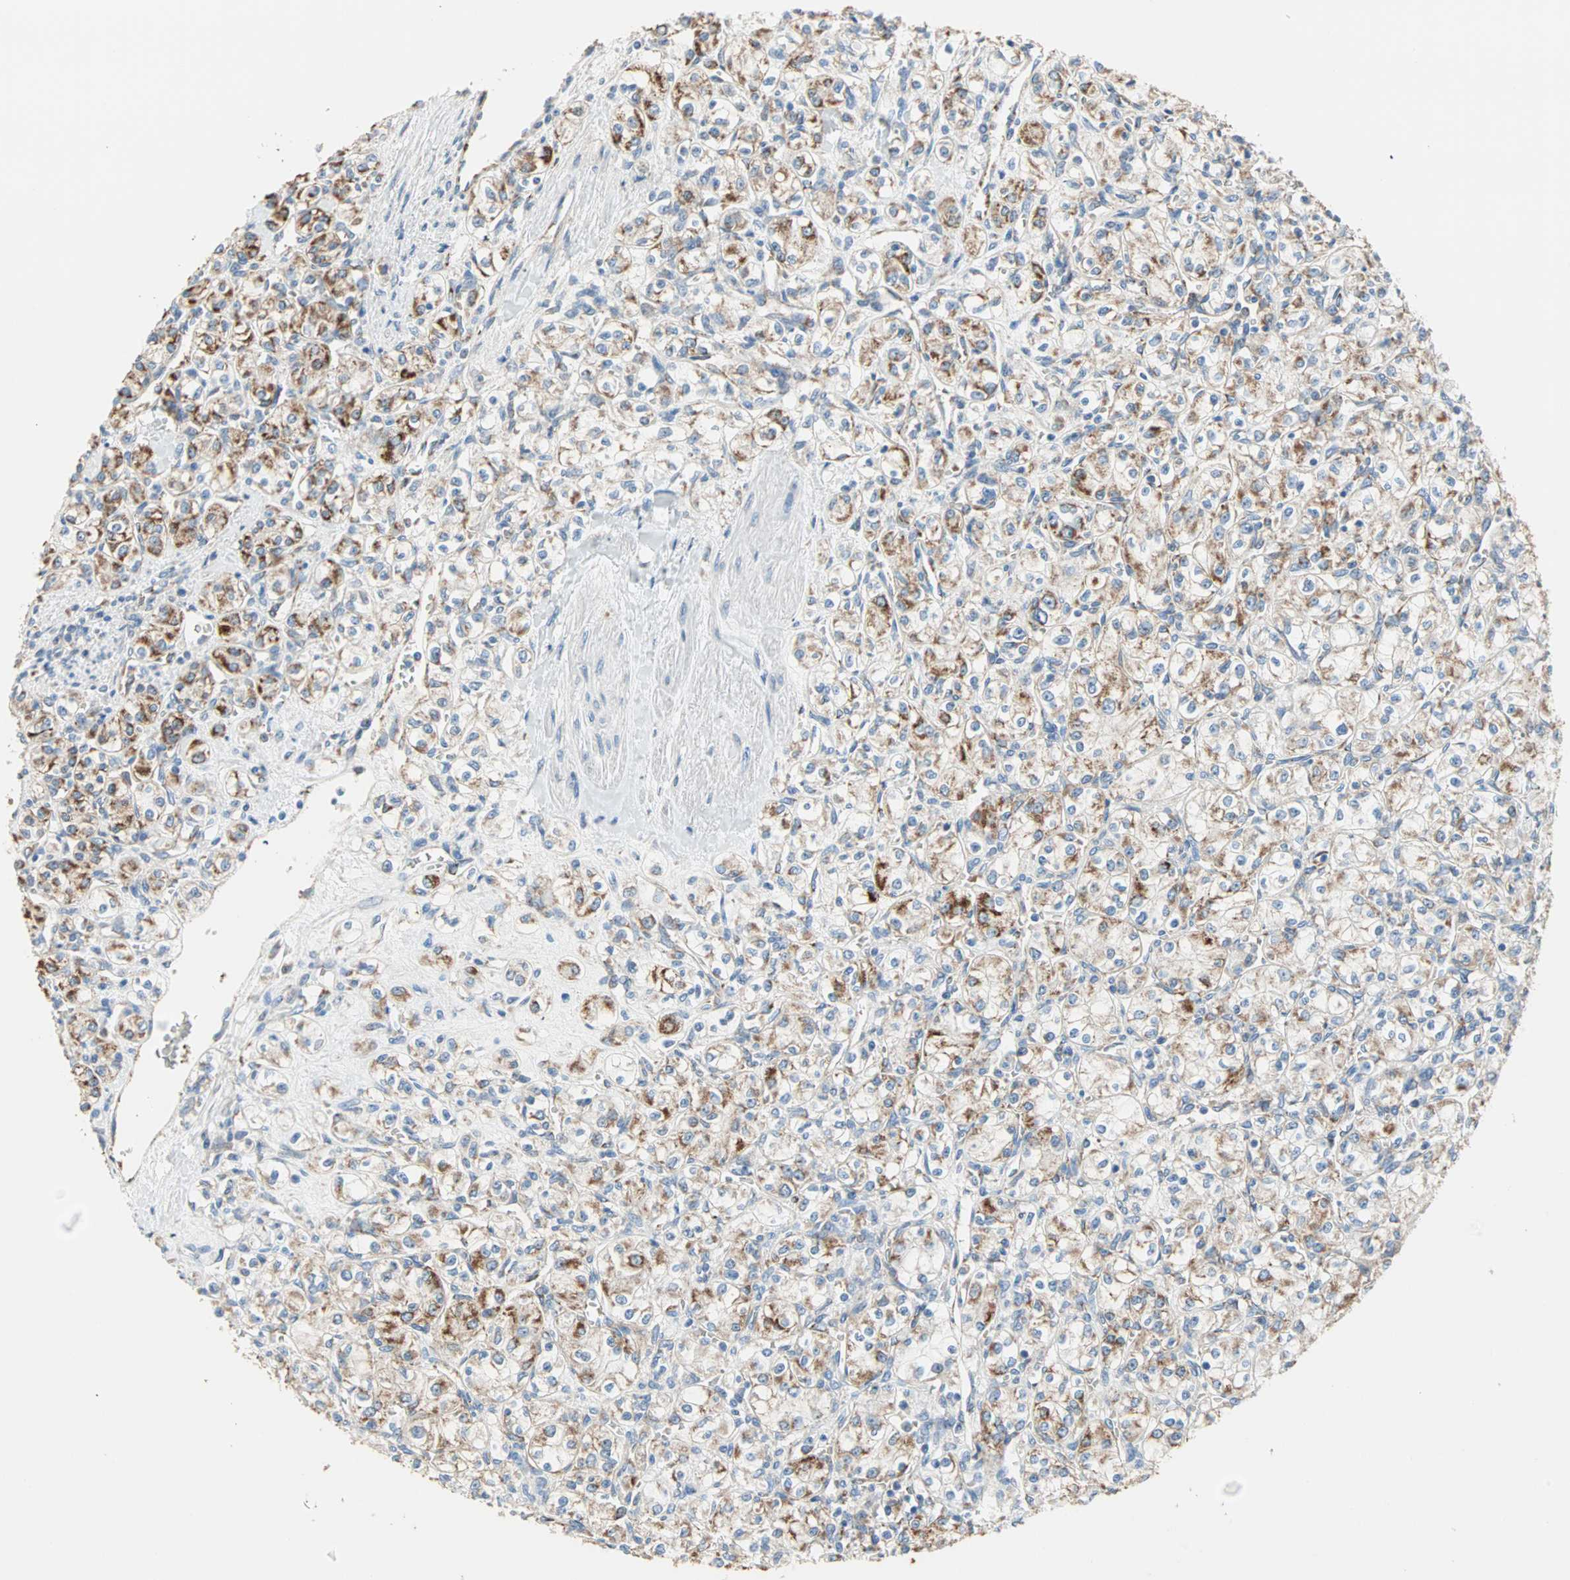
{"staining": {"intensity": "moderate", "quantity": "25%-75%", "location": "cytoplasmic/membranous"}, "tissue": "renal cancer", "cell_type": "Tumor cells", "image_type": "cancer", "snomed": [{"axis": "morphology", "description": "Adenocarcinoma, NOS"}, {"axis": "topography", "description": "Kidney"}], "caption": "A brown stain shows moderate cytoplasmic/membranous positivity of a protein in human renal cancer (adenocarcinoma) tumor cells.", "gene": "TST", "patient": {"sex": "male", "age": 77}}